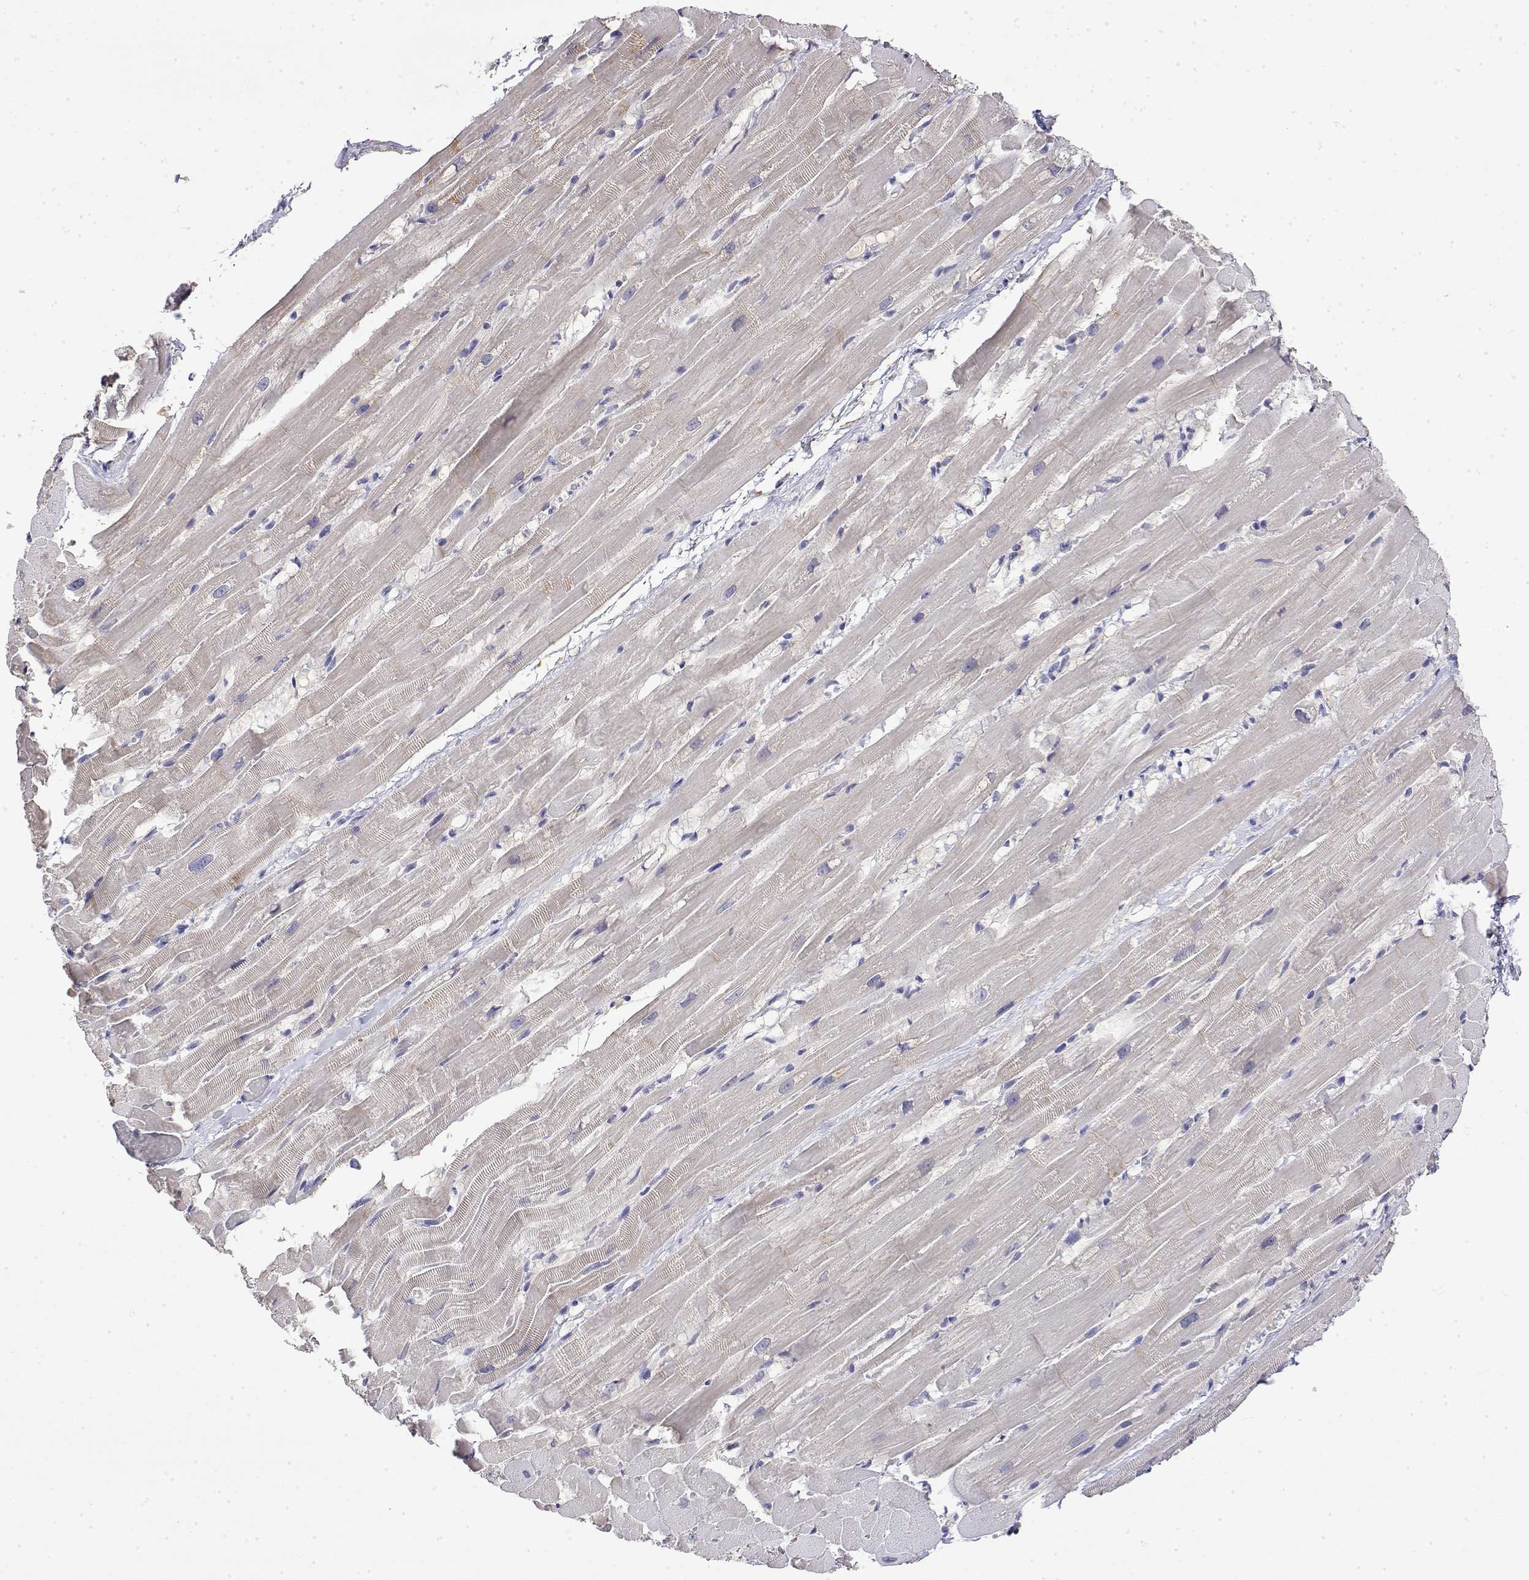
{"staining": {"intensity": "negative", "quantity": "none", "location": "none"}, "tissue": "heart muscle", "cell_type": "Cardiomyocytes", "image_type": "normal", "snomed": [{"axis": "morphology", "description": "Normal tissue, NOS"}, {"axis": "topography", "description": "Heart"}], "caption": "Cardiomyocytes show no significant expression in benign heart muscle. (Immunohistochemistry, brightfield microscopy, high magnification).", "gene": "LY6D", "patient": {"sex": "male", "age": 37}}